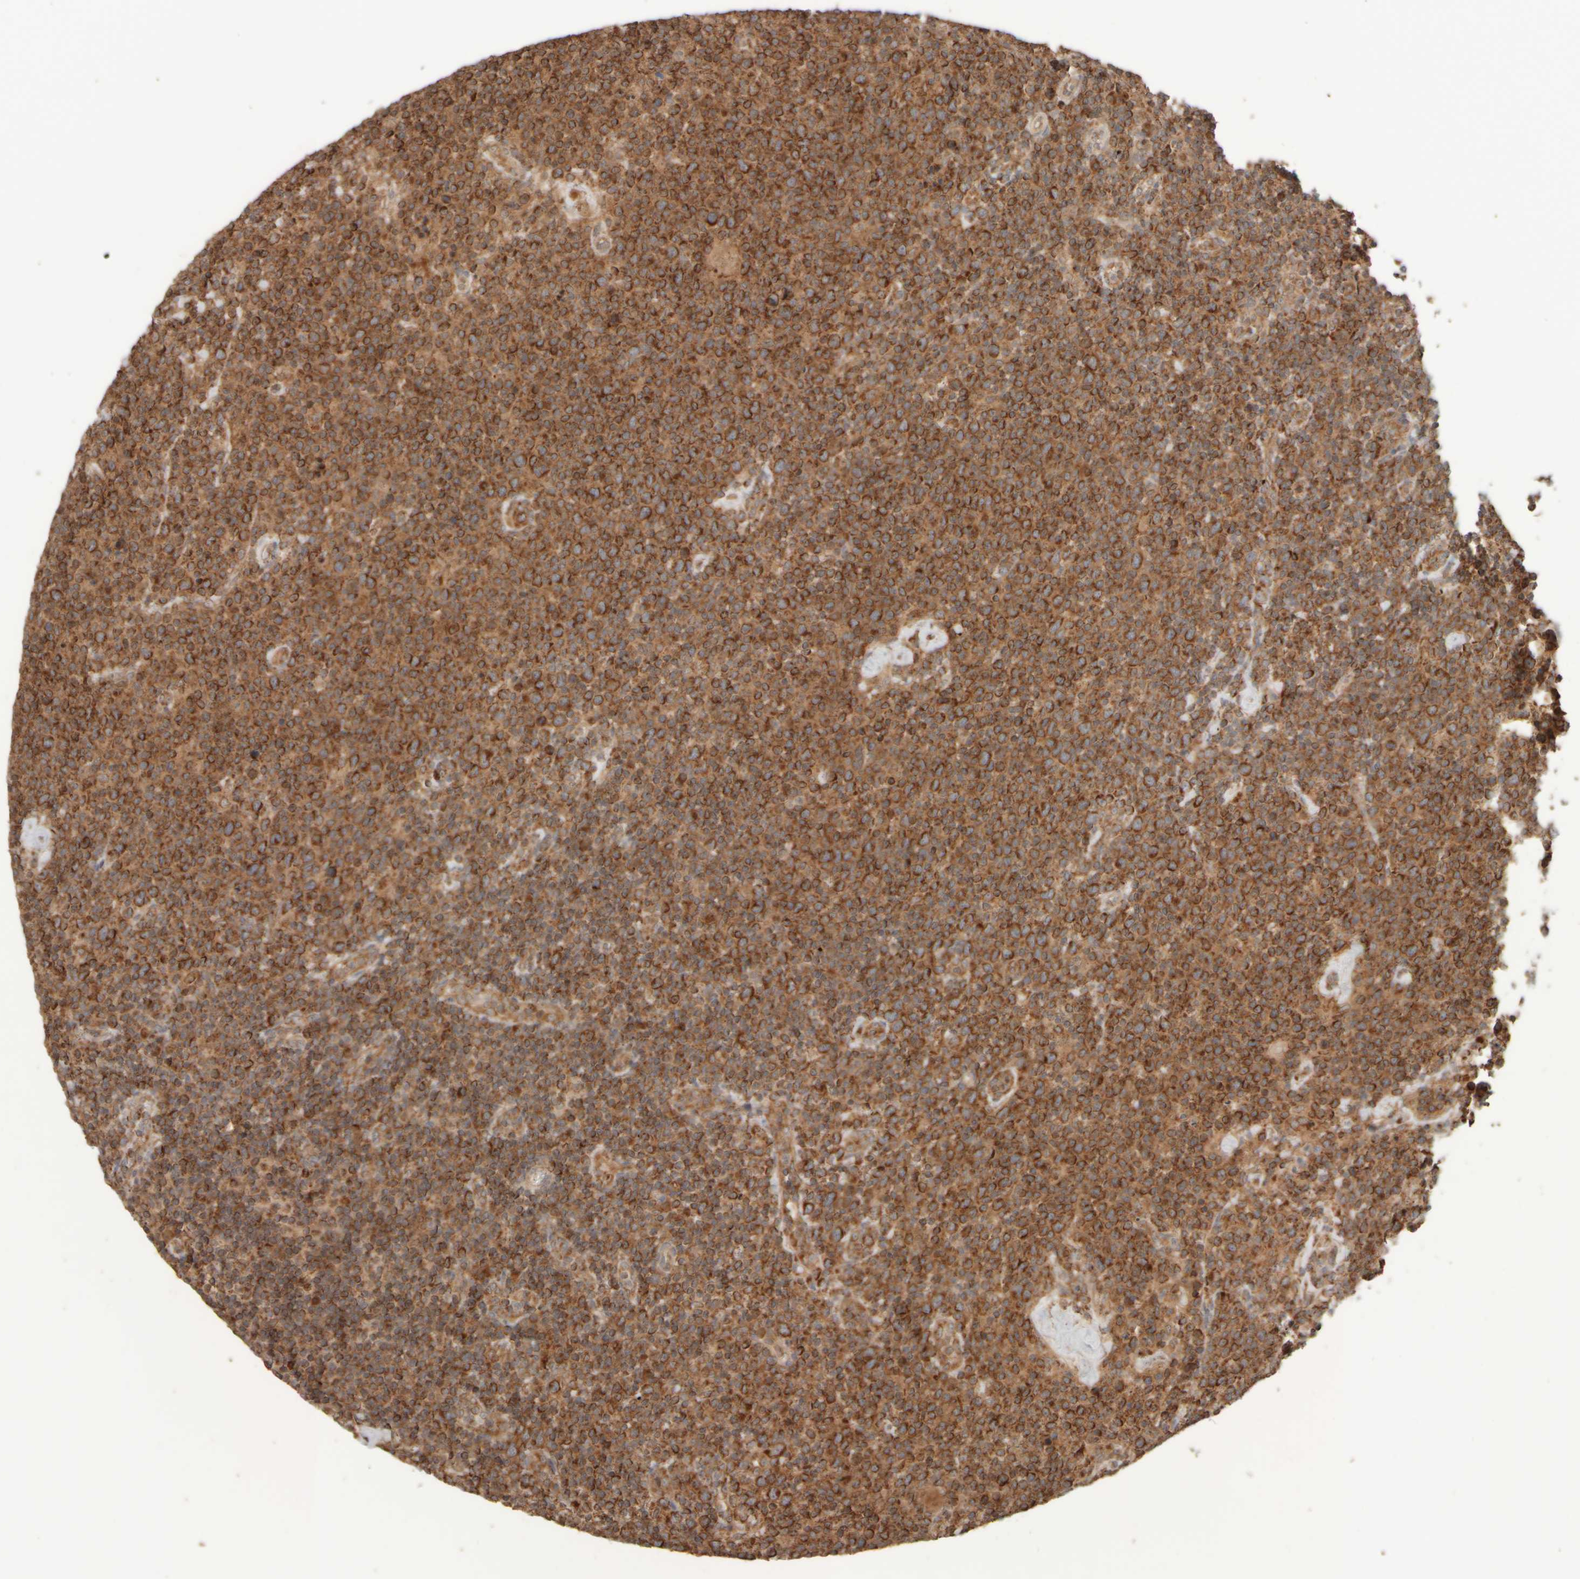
{"staining": {"intensity": "strong", "quantity": ">75%", "location": "cytoplasmic/membranous"}, "tissue": "lymphoma", "cell_type": "Tumor cells", "image_type": "cancer", "snomed": [{"axis": "morphology", "description": "Malignant lymphoma, non-Hodgkin's type, High grade"}, {"axis": "topography", "description": "Lymph node"}], "caption": "There is high levels of strong cytoplasmic/membranous expression in tumor cells of high-grade malignant lymphoma, non-Hodgkin's type, as demonstrated by immunohistochemical staining (brown color).", "gene": "EIF2B3", "patient": {"sex": "male", "age": 61}}